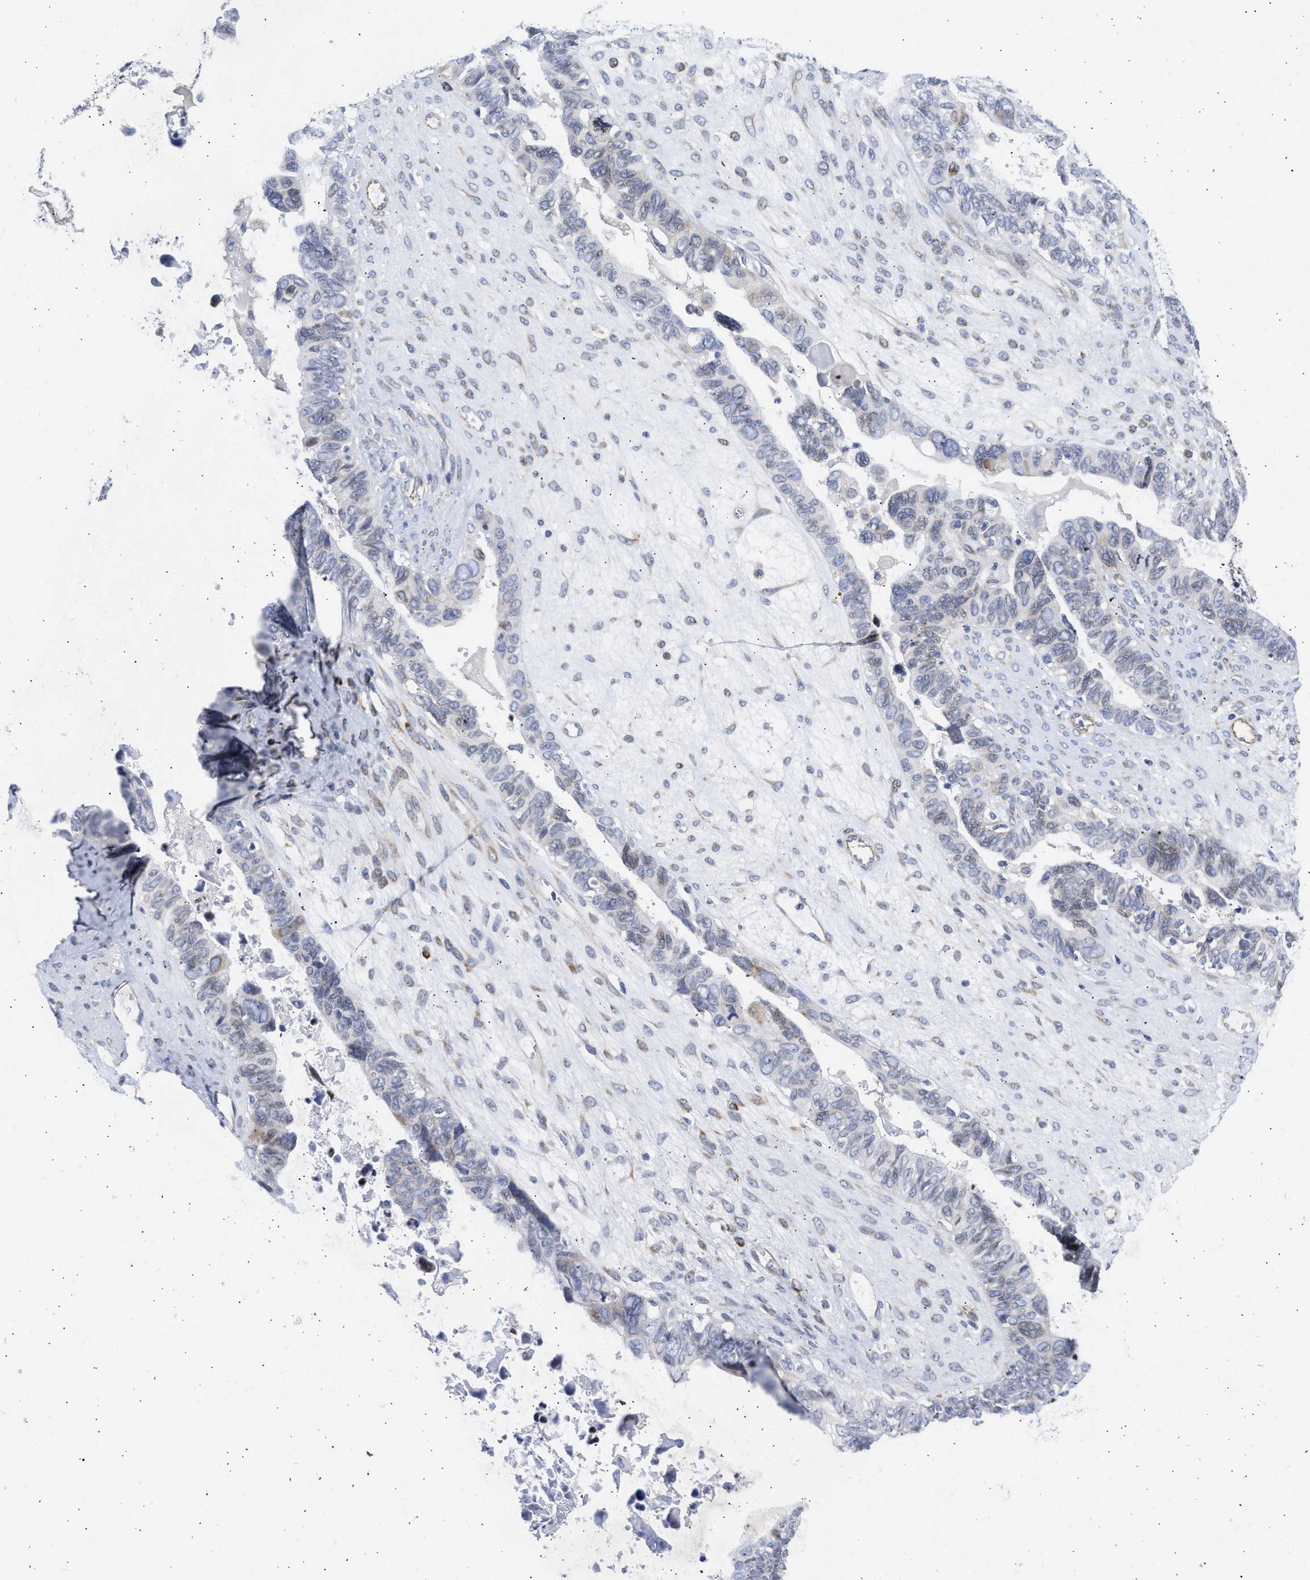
{"staining": {"intensity": "weak", "quantity": "<25%", "location": "cytoplasmic/membranous,nuclear"}, "tissue": "ovarian cancer", "cell_type": "Tumor cells", "image_type": "cancer", "snomed": [{"axis": "morphology", "description": "Cystadenocarcinoma, serous, NOS"}, {"axis": "topography", "description": "Ovary"}], "caption": "This image is of ovarian cancer stained with immunohistochemistry (IHC) to label a protein in brown with the nuclei are counter-stained blue. There is no expression in tumor cells.", "gene": "NUP35", "patient": {"sex": "female", "age": 79}}